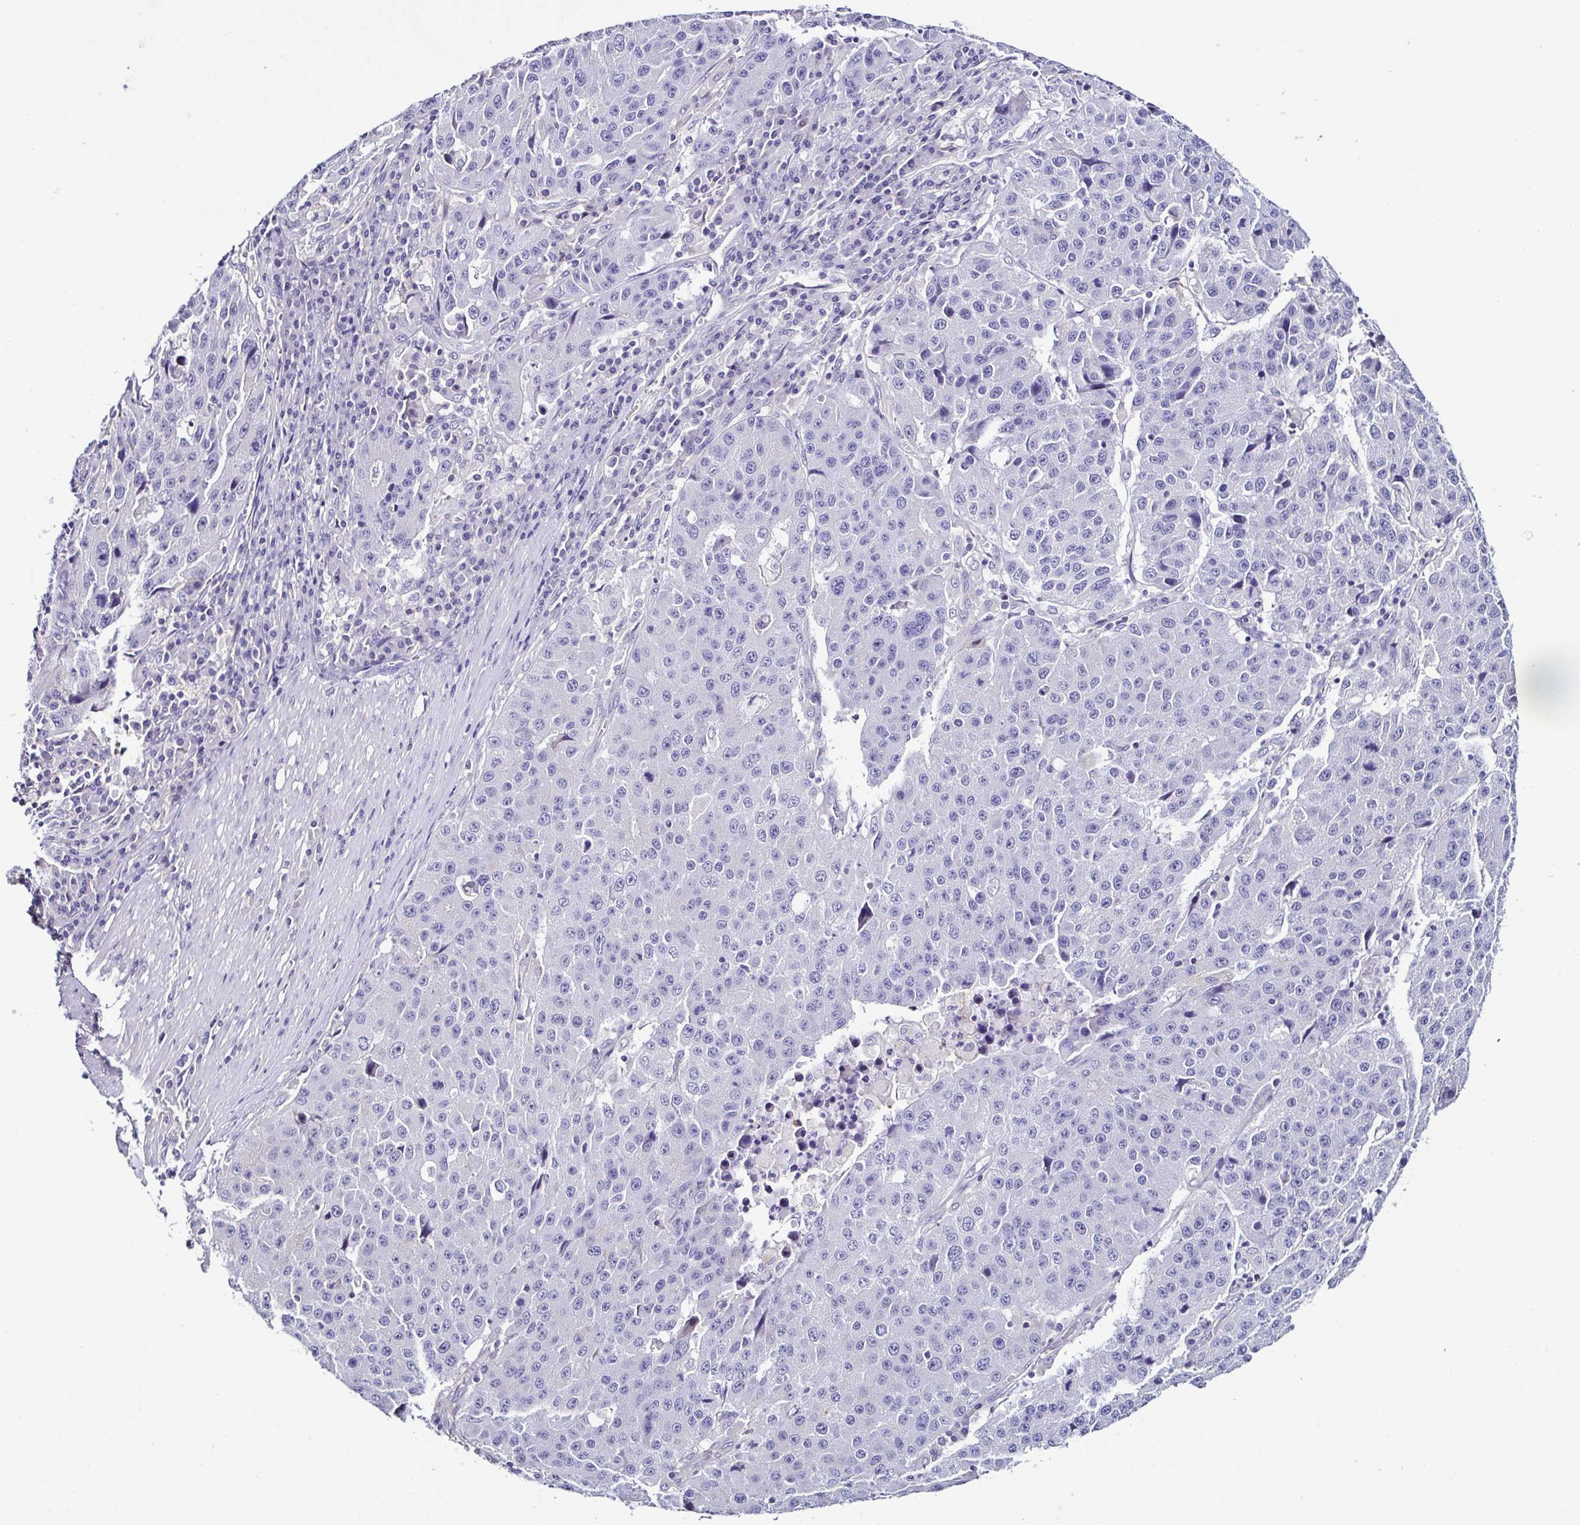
{"staining": {"intensity": "negative", "quantity": "none", "location": "none"}, "tissue": "stomach cancer", "cell_type": "Tumor cells", "image_type": "cancer", "snomed": [{"axis": "morphology", "description": "Adenocarcinoma, NOS"}, {"axis": "topography", "description": "Stomach"}], "caption": "The histopathology image demonstrates no significant expression in tumor cells of stomach adenocarcinoma.", "gene": "TNNT2", "patient": {"sex": "male", "age": 71}}